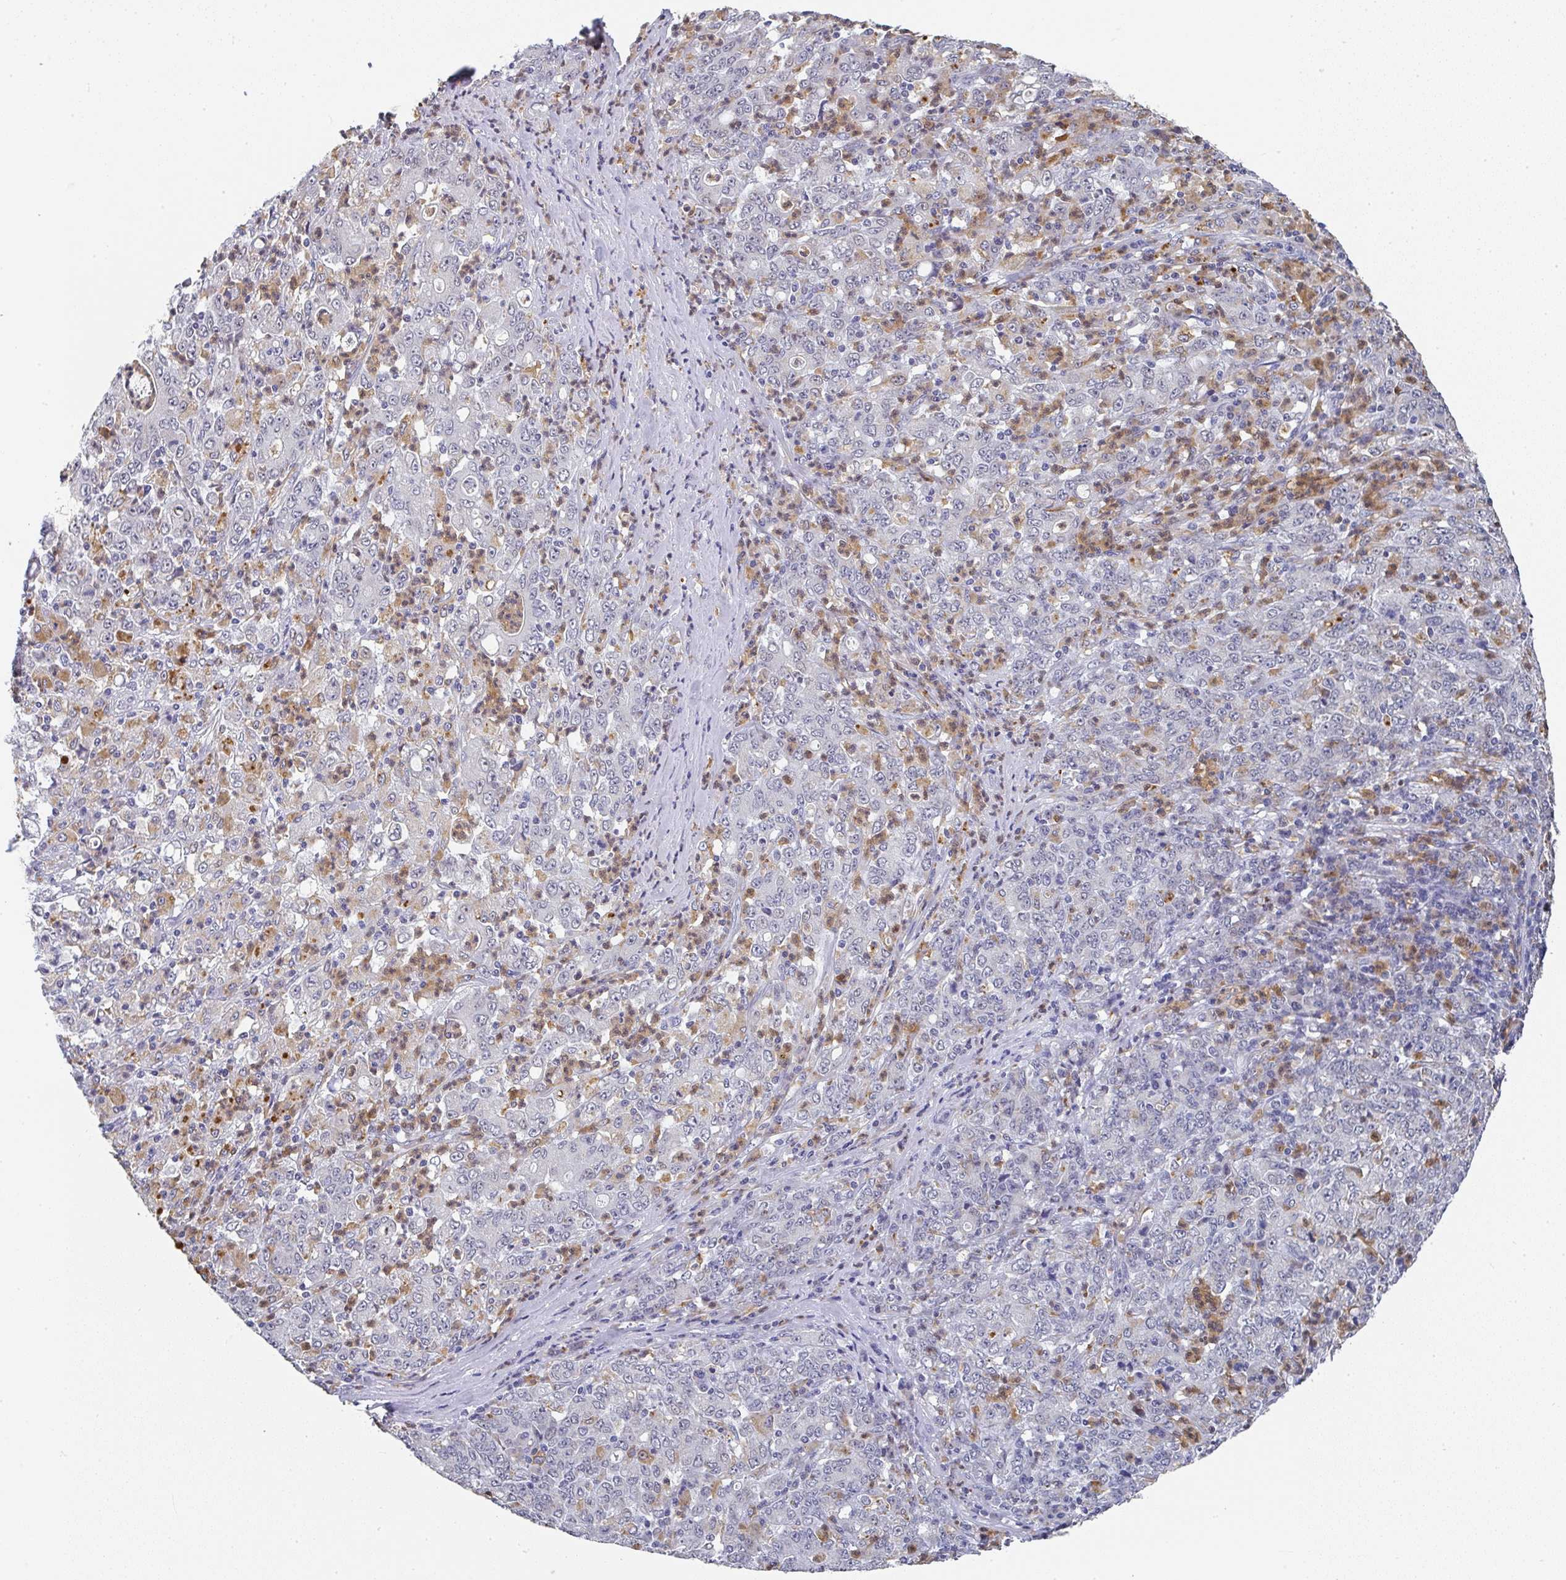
{"staining": {"intensity": "negative", "quantity": "none", "location": "none"}, "tissue": "stomach cancer", "cell_type": "Tumor cells", "image_type": "cancer", "snomed": [{"axis": "morphology", "description": "Adenocarcinoma, NOS"}, {"axis": "topography", "description": "Stomach, lower"}], "caption": "Tumor cells are negative for protein expression in human stomach cancer.", "gene": "NCF1", "patient": {"sex": "female", "age": 71}}